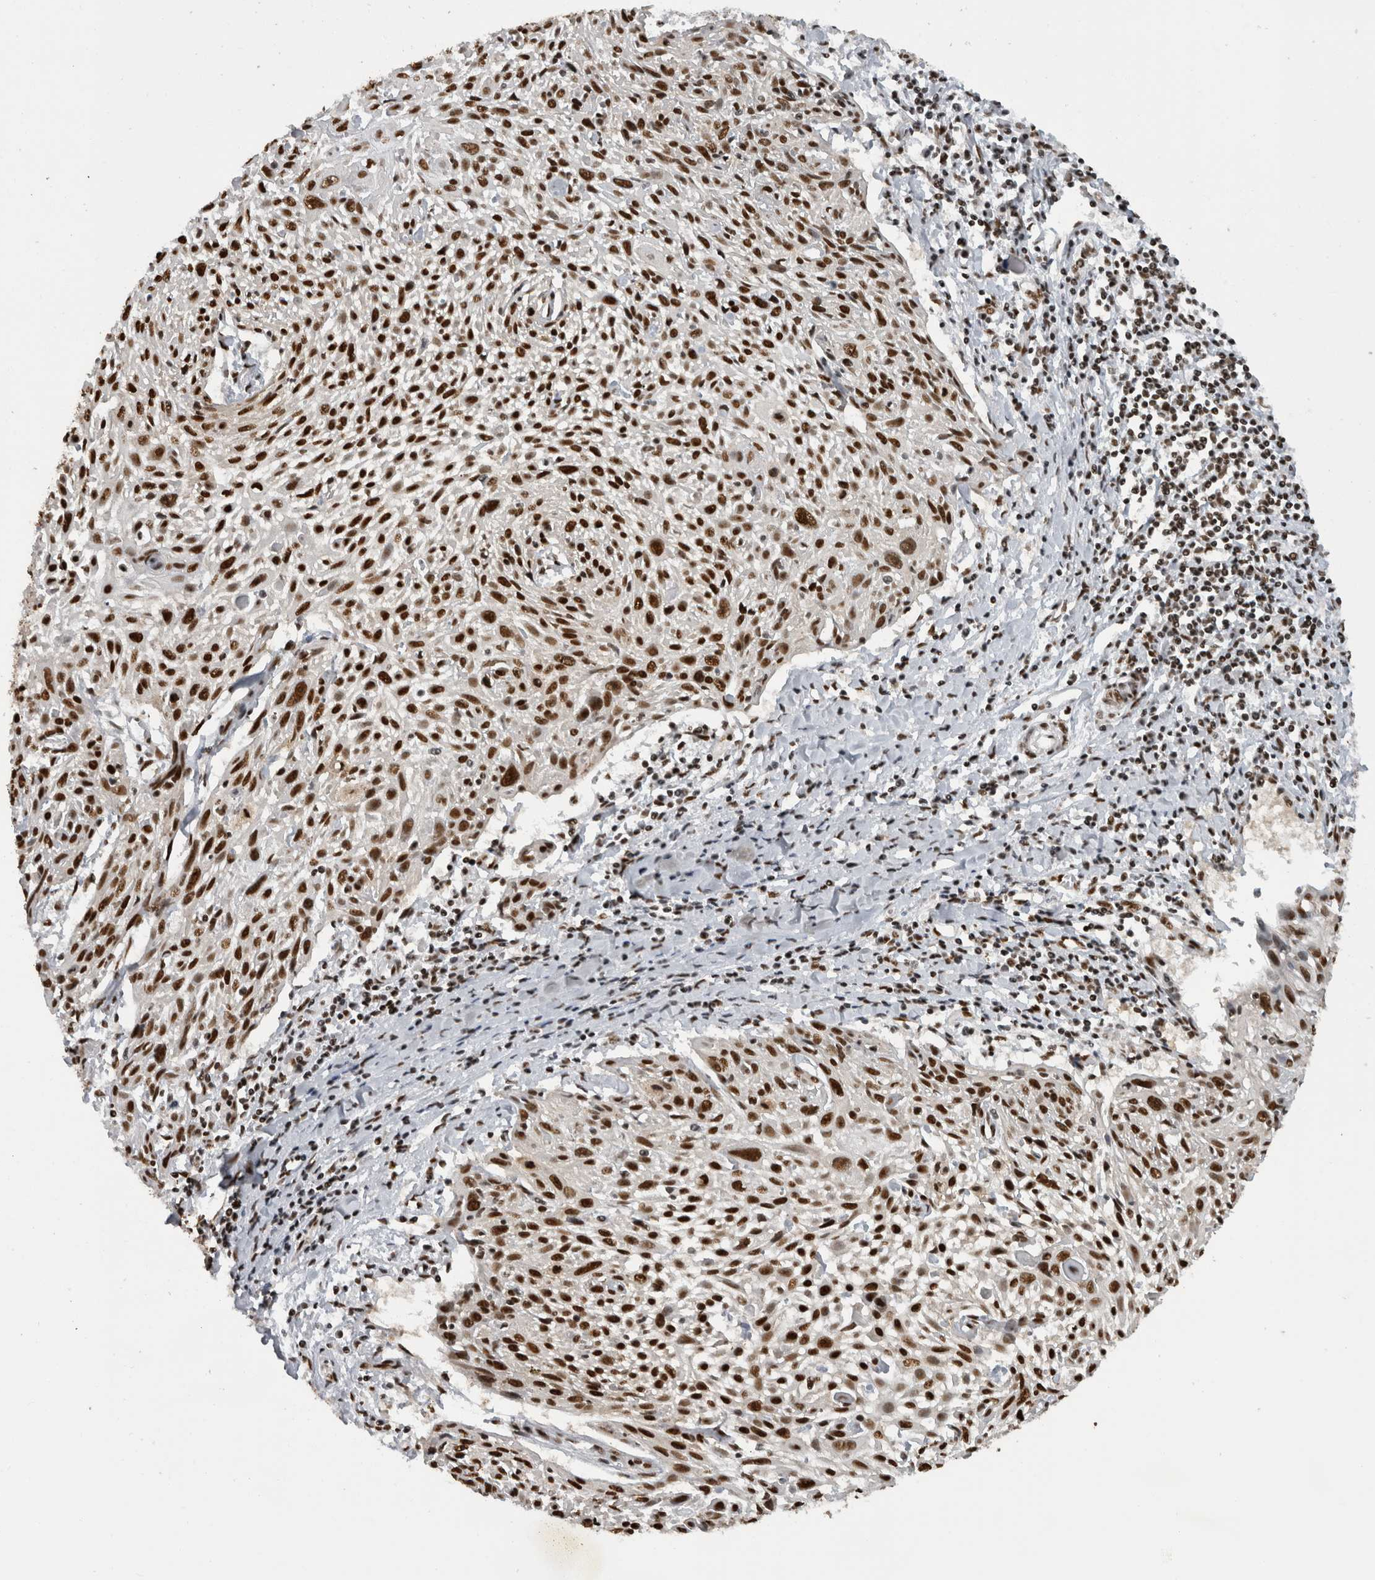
{"staining": {"intensity": "strong", "quantity": ">75%", "location": "nuclear"}, "tissue": "cervical cancer", "cell_type": "Tumor cells", "image_type": "cancer", "snomed": [{"axis": "morphology", "description": "Squamous cell carcinoma, NOS"}, {"axis": "topography", "description": "Cervix"}], "caption": "Cervical squamous cell carcinoma stained for a protein exhibits strong nuclear positivity in tumor cells.", "gene": "ZSCAN2", "patient": {"sex": "female", "age": 51}}